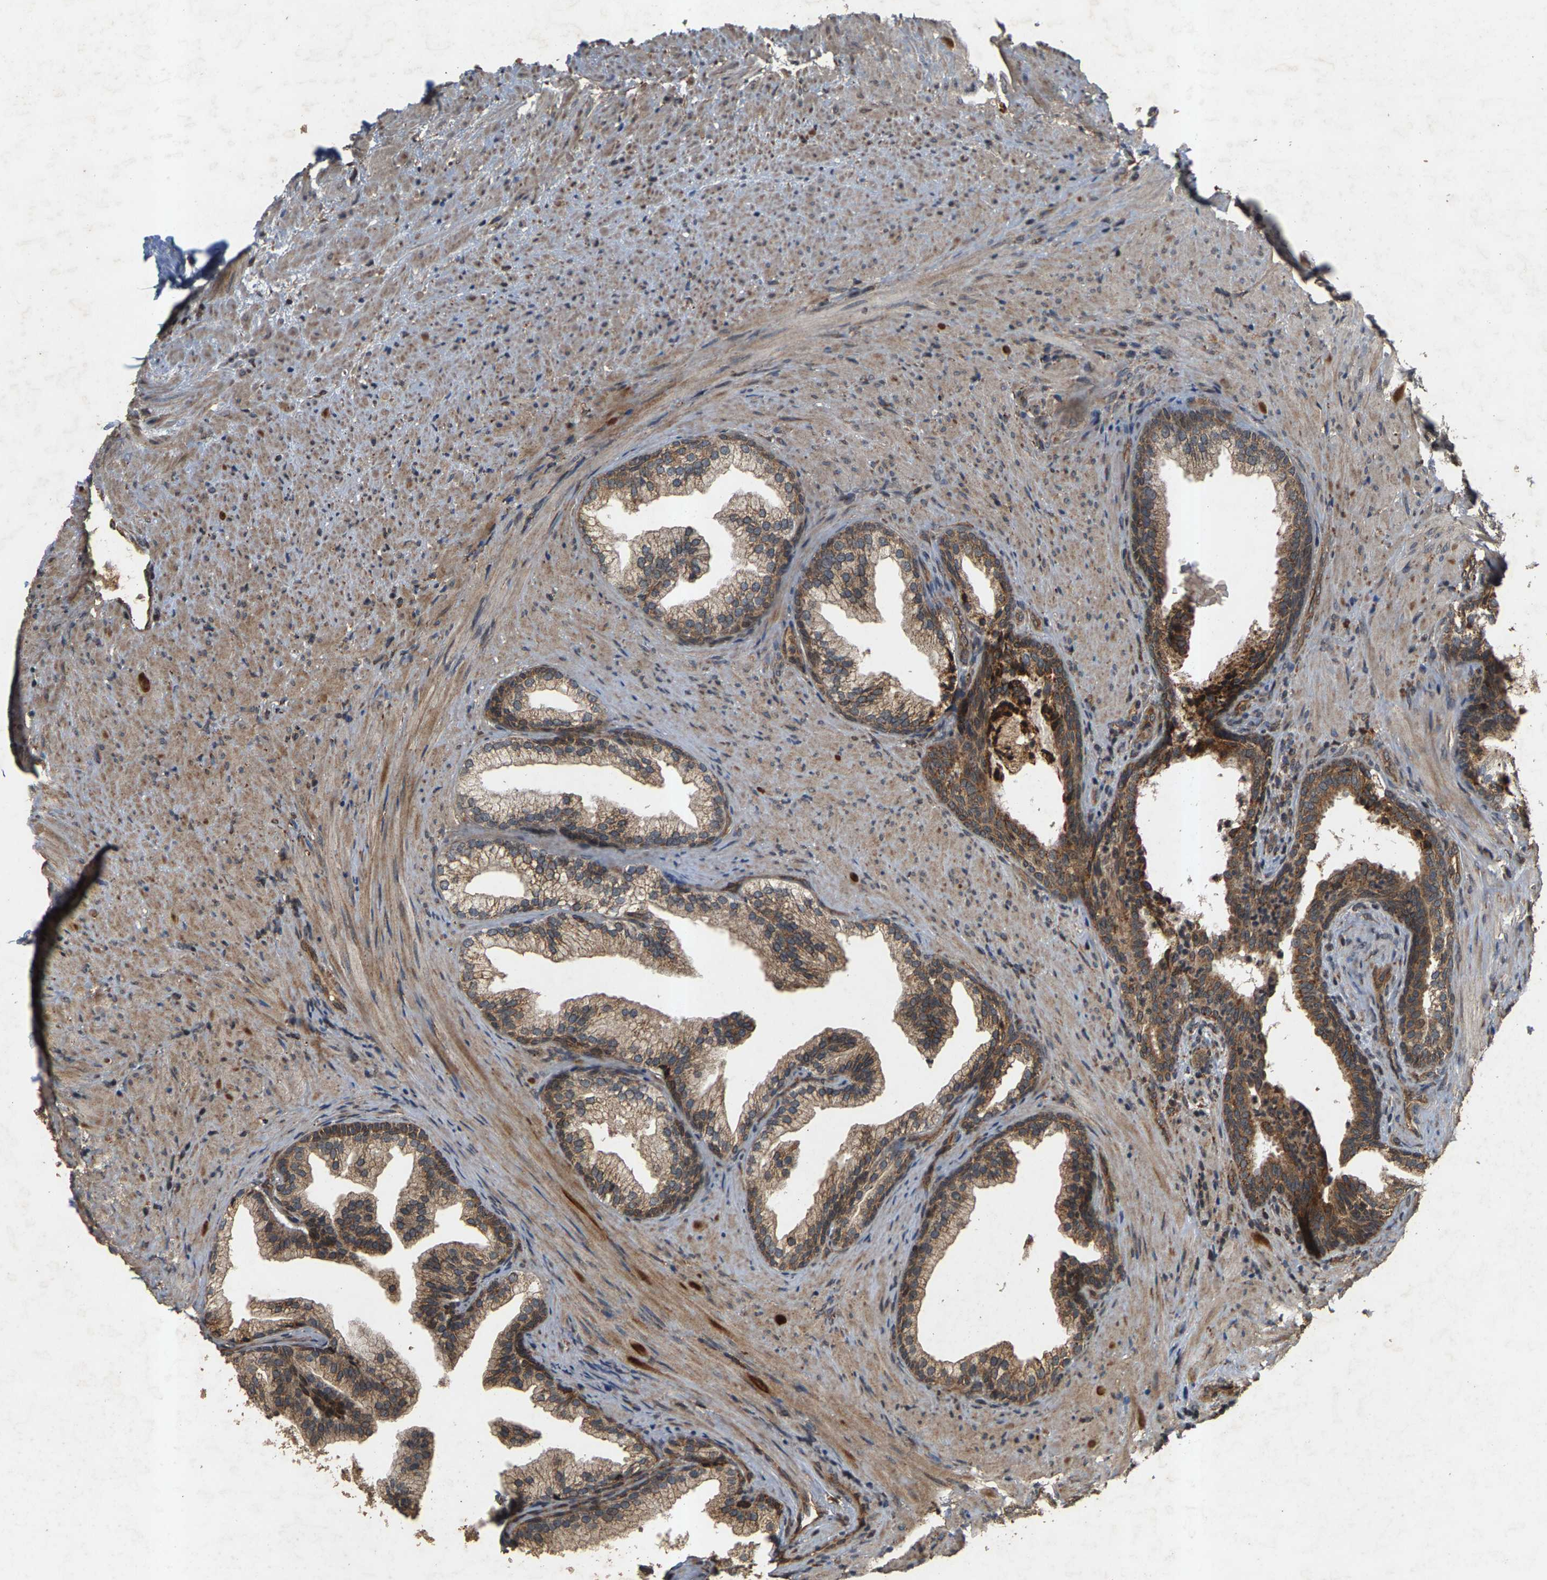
{"staining": {"intensity": "strong", "quantity": ">75%", "location": "cytoplasmic/membranous"}, "tissue": "prostate", "cell_type": "Glandular cells", "image_type": "normal", "snomed": [{"axis": "morphology", "description": "Normal tissue, NOS"}, {"axis": "topography", "description": "Prostate"}], "caption": "Prostate stained for a protein reveals strong cytoplasmic/membranous positivity in glandular cells. (DAB IHC with brightfield microscopy, high magnification).", "gene": "CIDEC", "patient": {"sex": "male", "age": 76}}